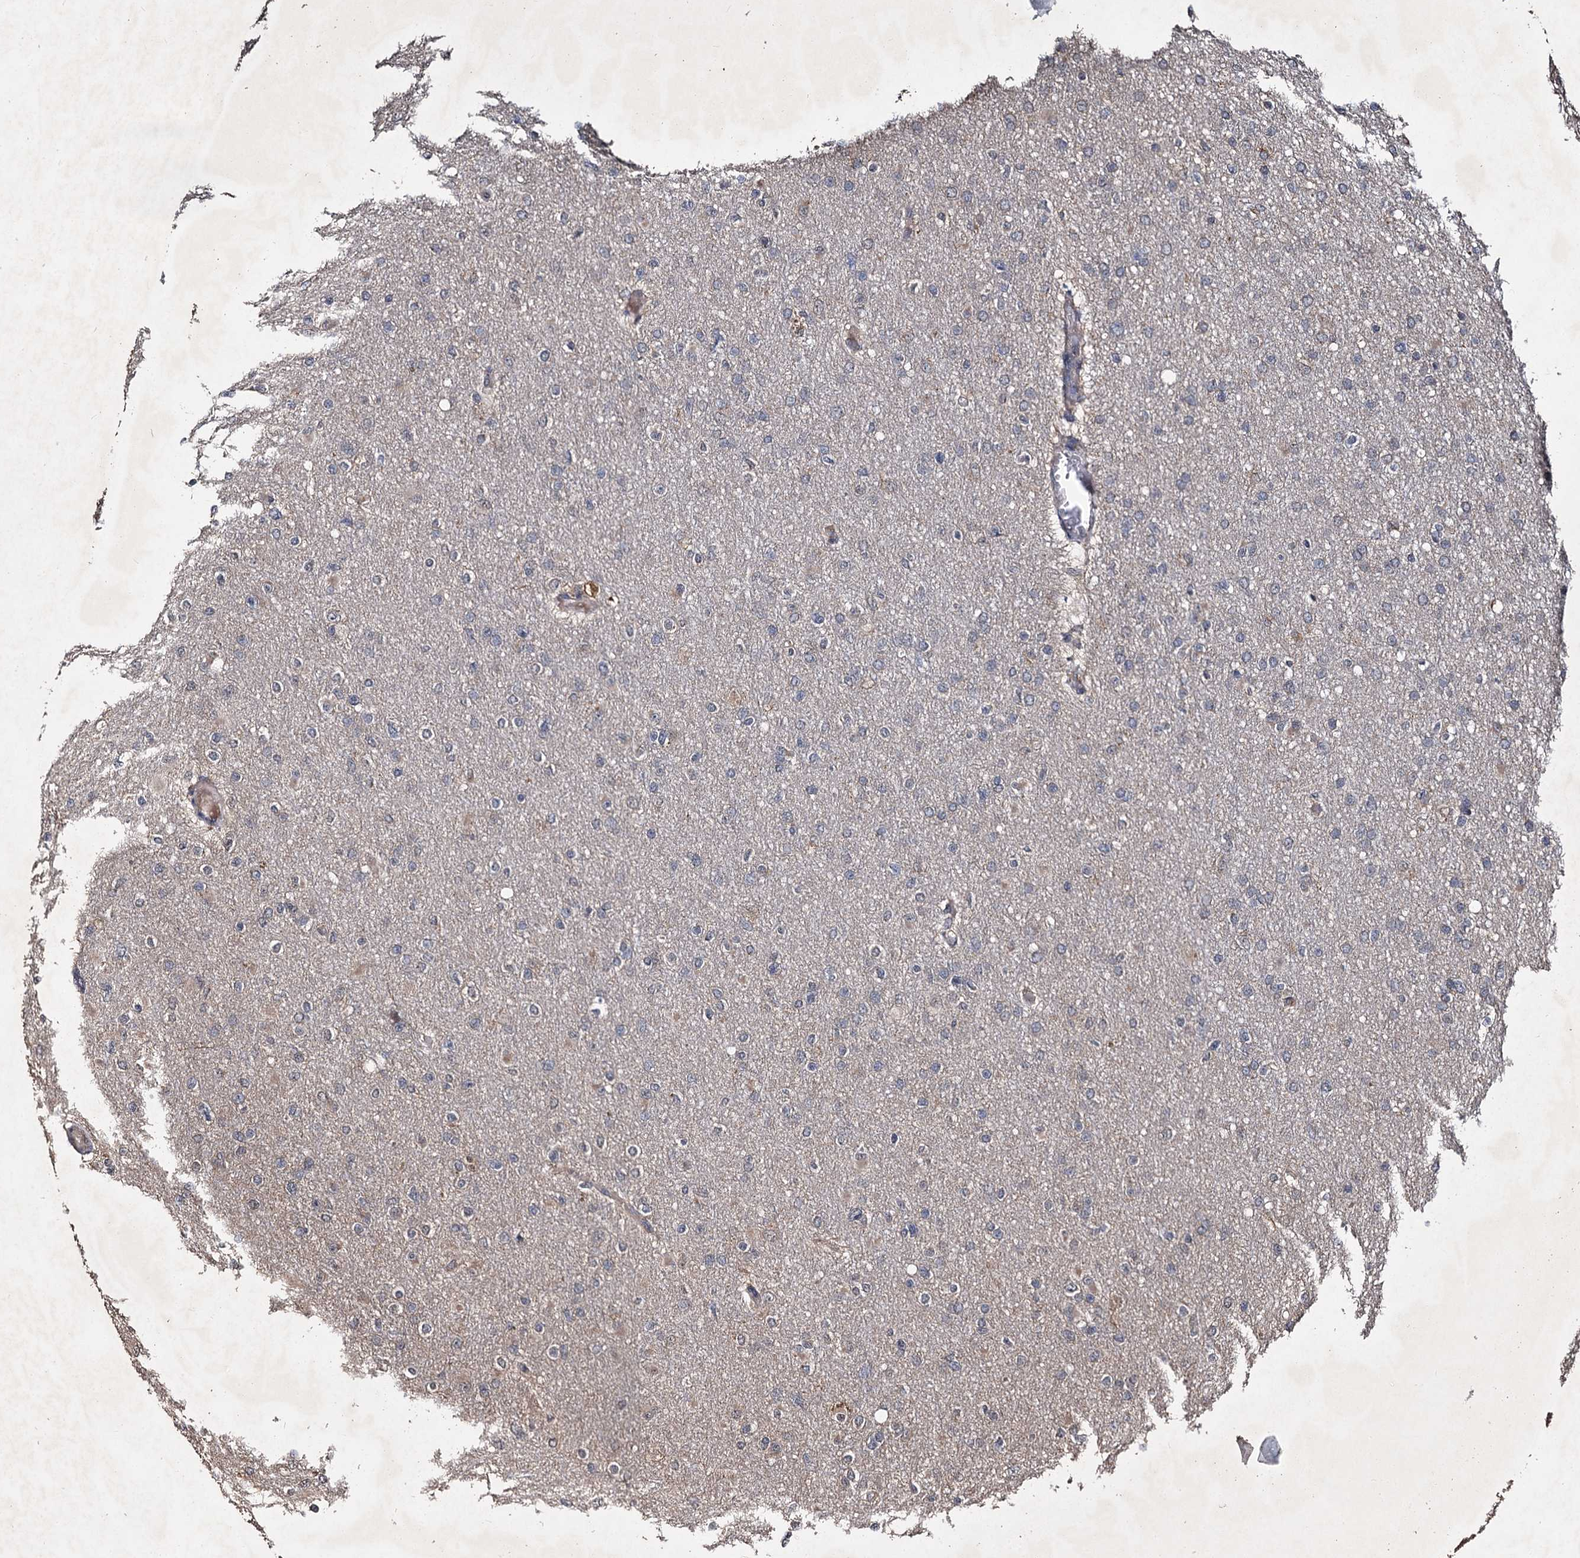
{"staining": {"intensity": "negative", "quantity": "none", "location": "none"}, "tissue": "glioma", "cell_type": "Tumor cells", "image_type": "cancer", "snomed": [{"axis": "morphology", "description": "Glioma, malignant, High grade"}, {"axis": "topography", "description": "Cerebral cortex"}], "caption": "The IHC histopathology image has no significant positivity in tumor cells of glioma tissue. Brightfield microscopy of IHC stained with DAB (brown) and hematoxylin (blue), captured at high magnification.", "gene": "SLC46A3", "patient": {"sex": "female", "age": 36}}